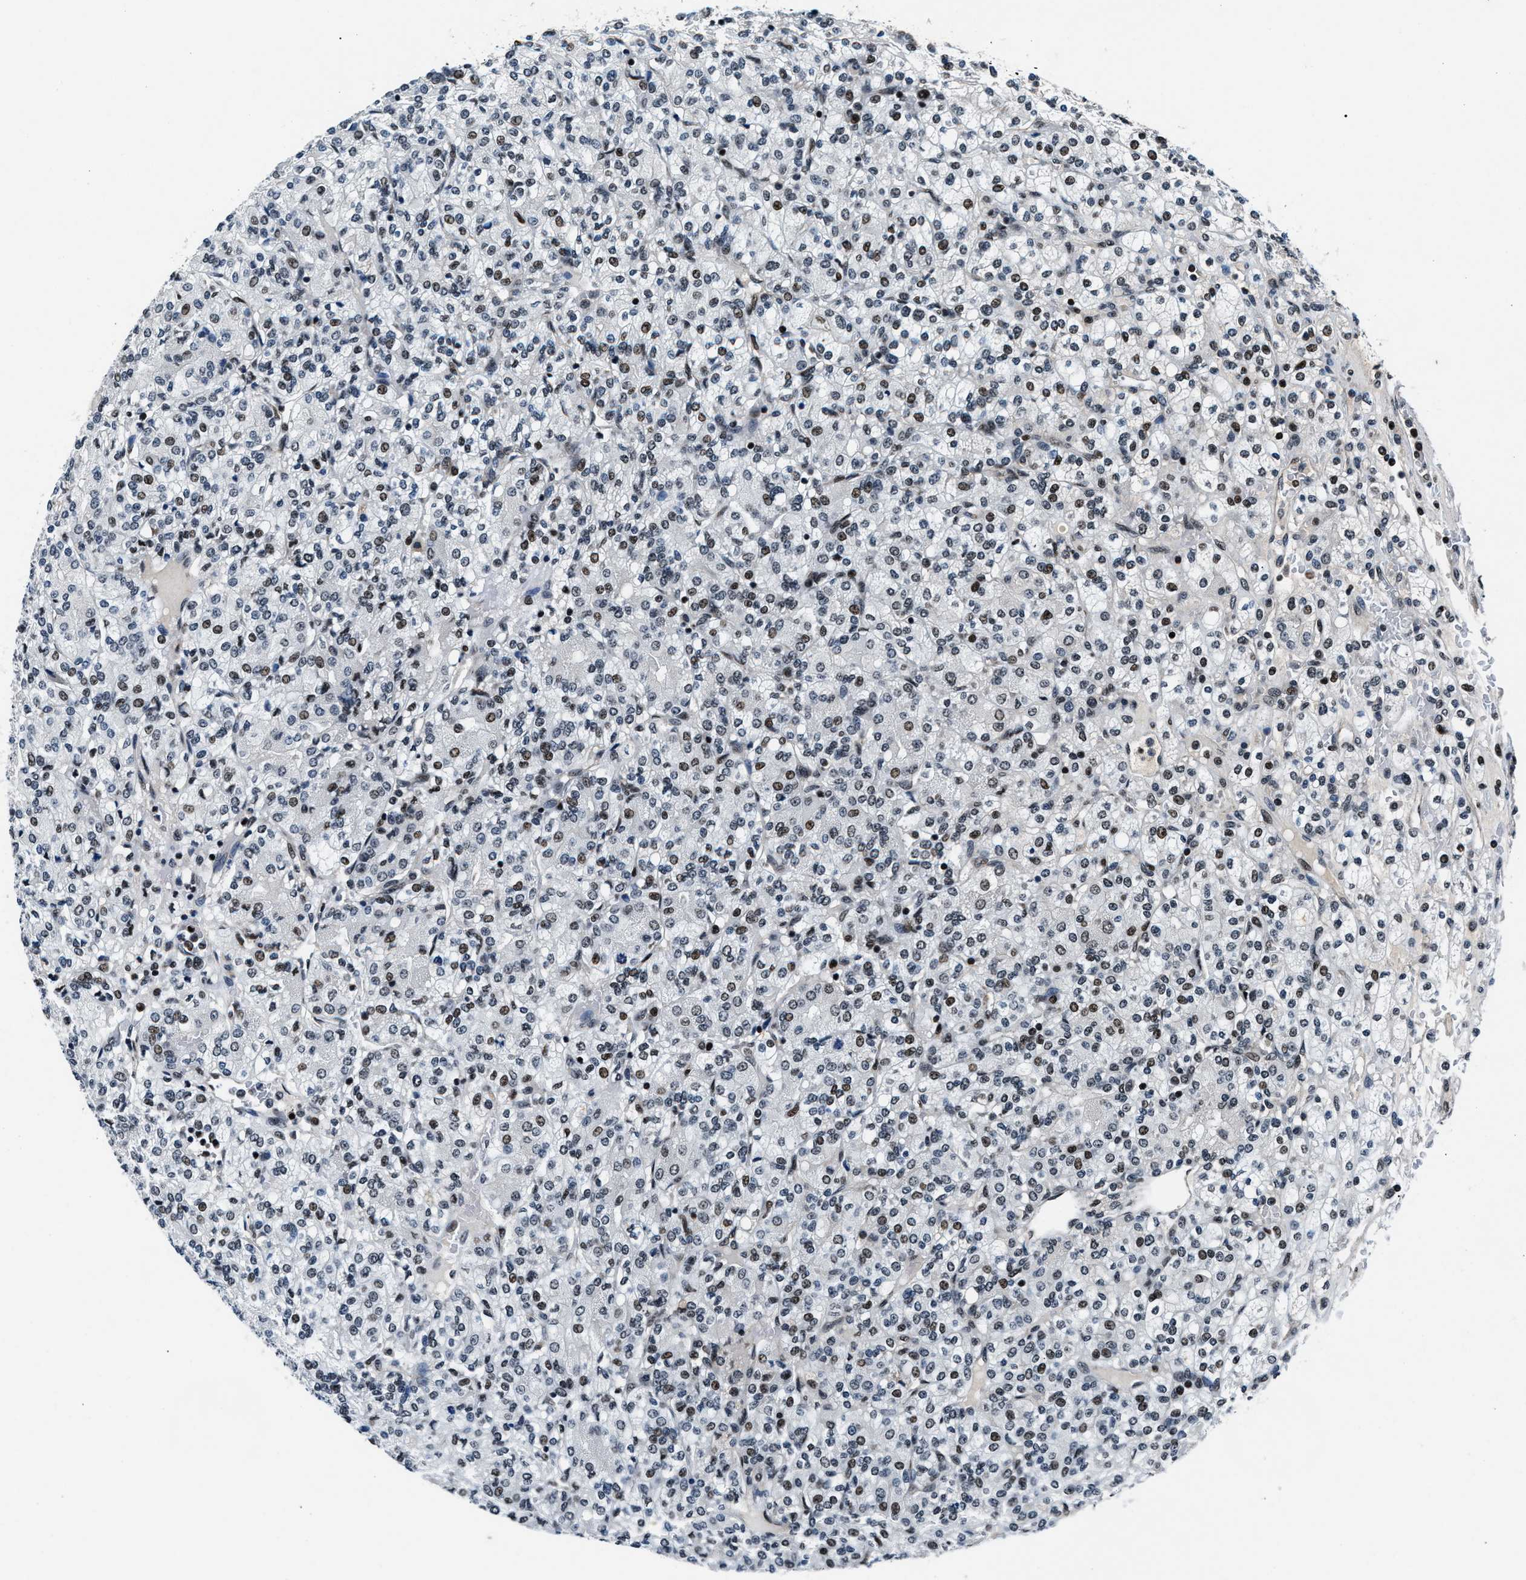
{"staining": {"intensity": "weak", "quantity": "25%-75%", "location": "nuclear"}, "tissue": "renal cancer", "cell_type": "Tumor cells", "image_type": "cancer", "snomed": [{"axis": "morphology", "description": "Adenocarcinoma, NOS"}, {"axis": "topography", "description": "Kidney"}], "caption": "Immunohistochemistry of renal adenocarcinoma reveals low levels of weak nuclear positivity in approximately 25%-75% of tumor cells. Nuclei are stained in blue.", "gene": "PRRC2B", "patient": {"sex": "male", "age": 77}}